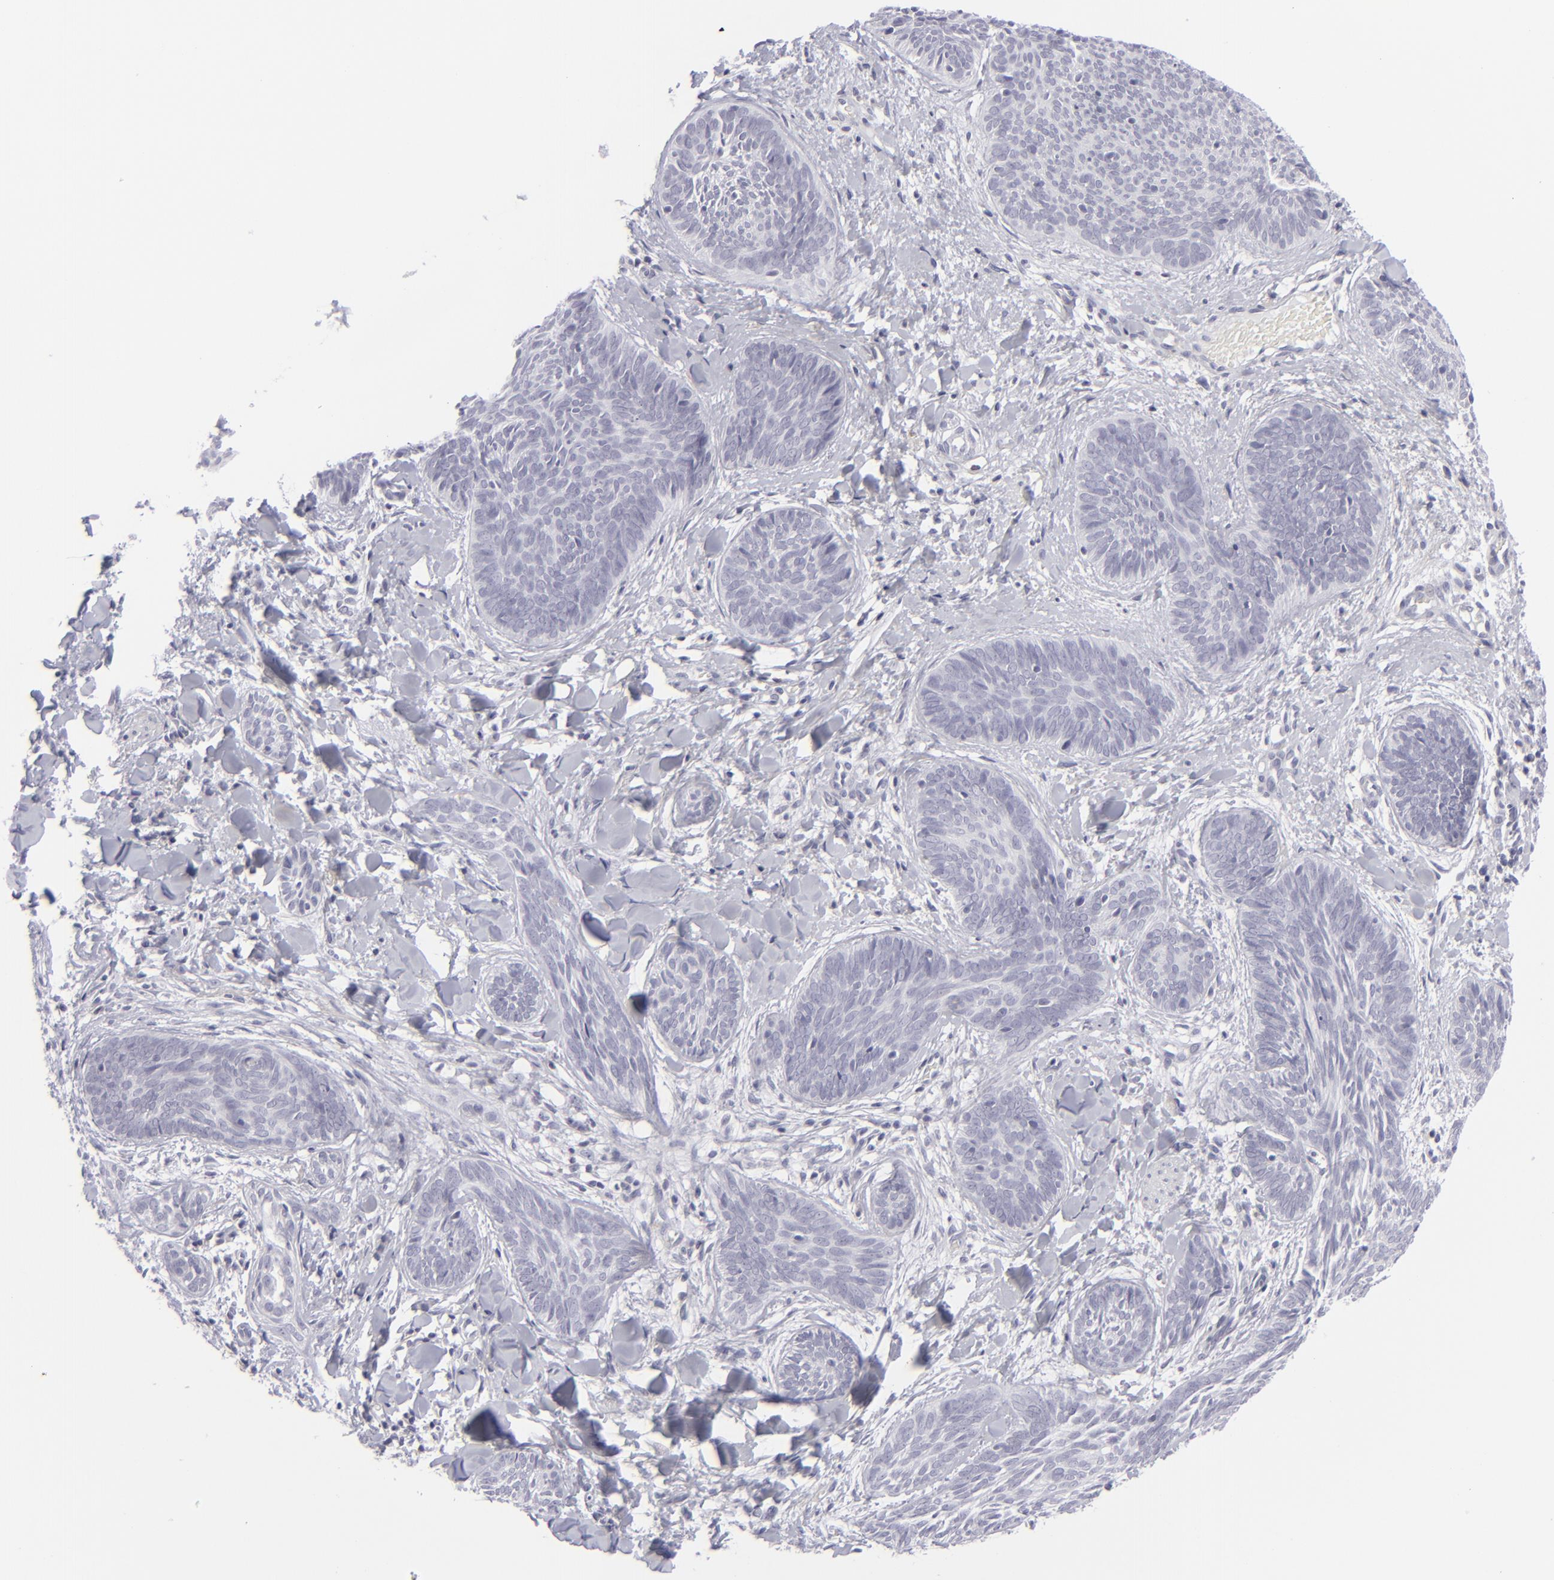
{"staining": {"intensity": "negative", "quantity": "none", "location": "none"}, "tissue": "skin cancer", "cell_type": "Tumor cells", "image_type": "cancer", "snomed": [{"axis": "morphology", "description": "Basal cell carcinoma"}, {"axis": "topography", "description": "Skin"}], "caption": "Tumor cells are negative for protein expression in human skin basal cell carcinoma.", "gene": "CD7", "patient": {"sex": "female", "age": 81}}